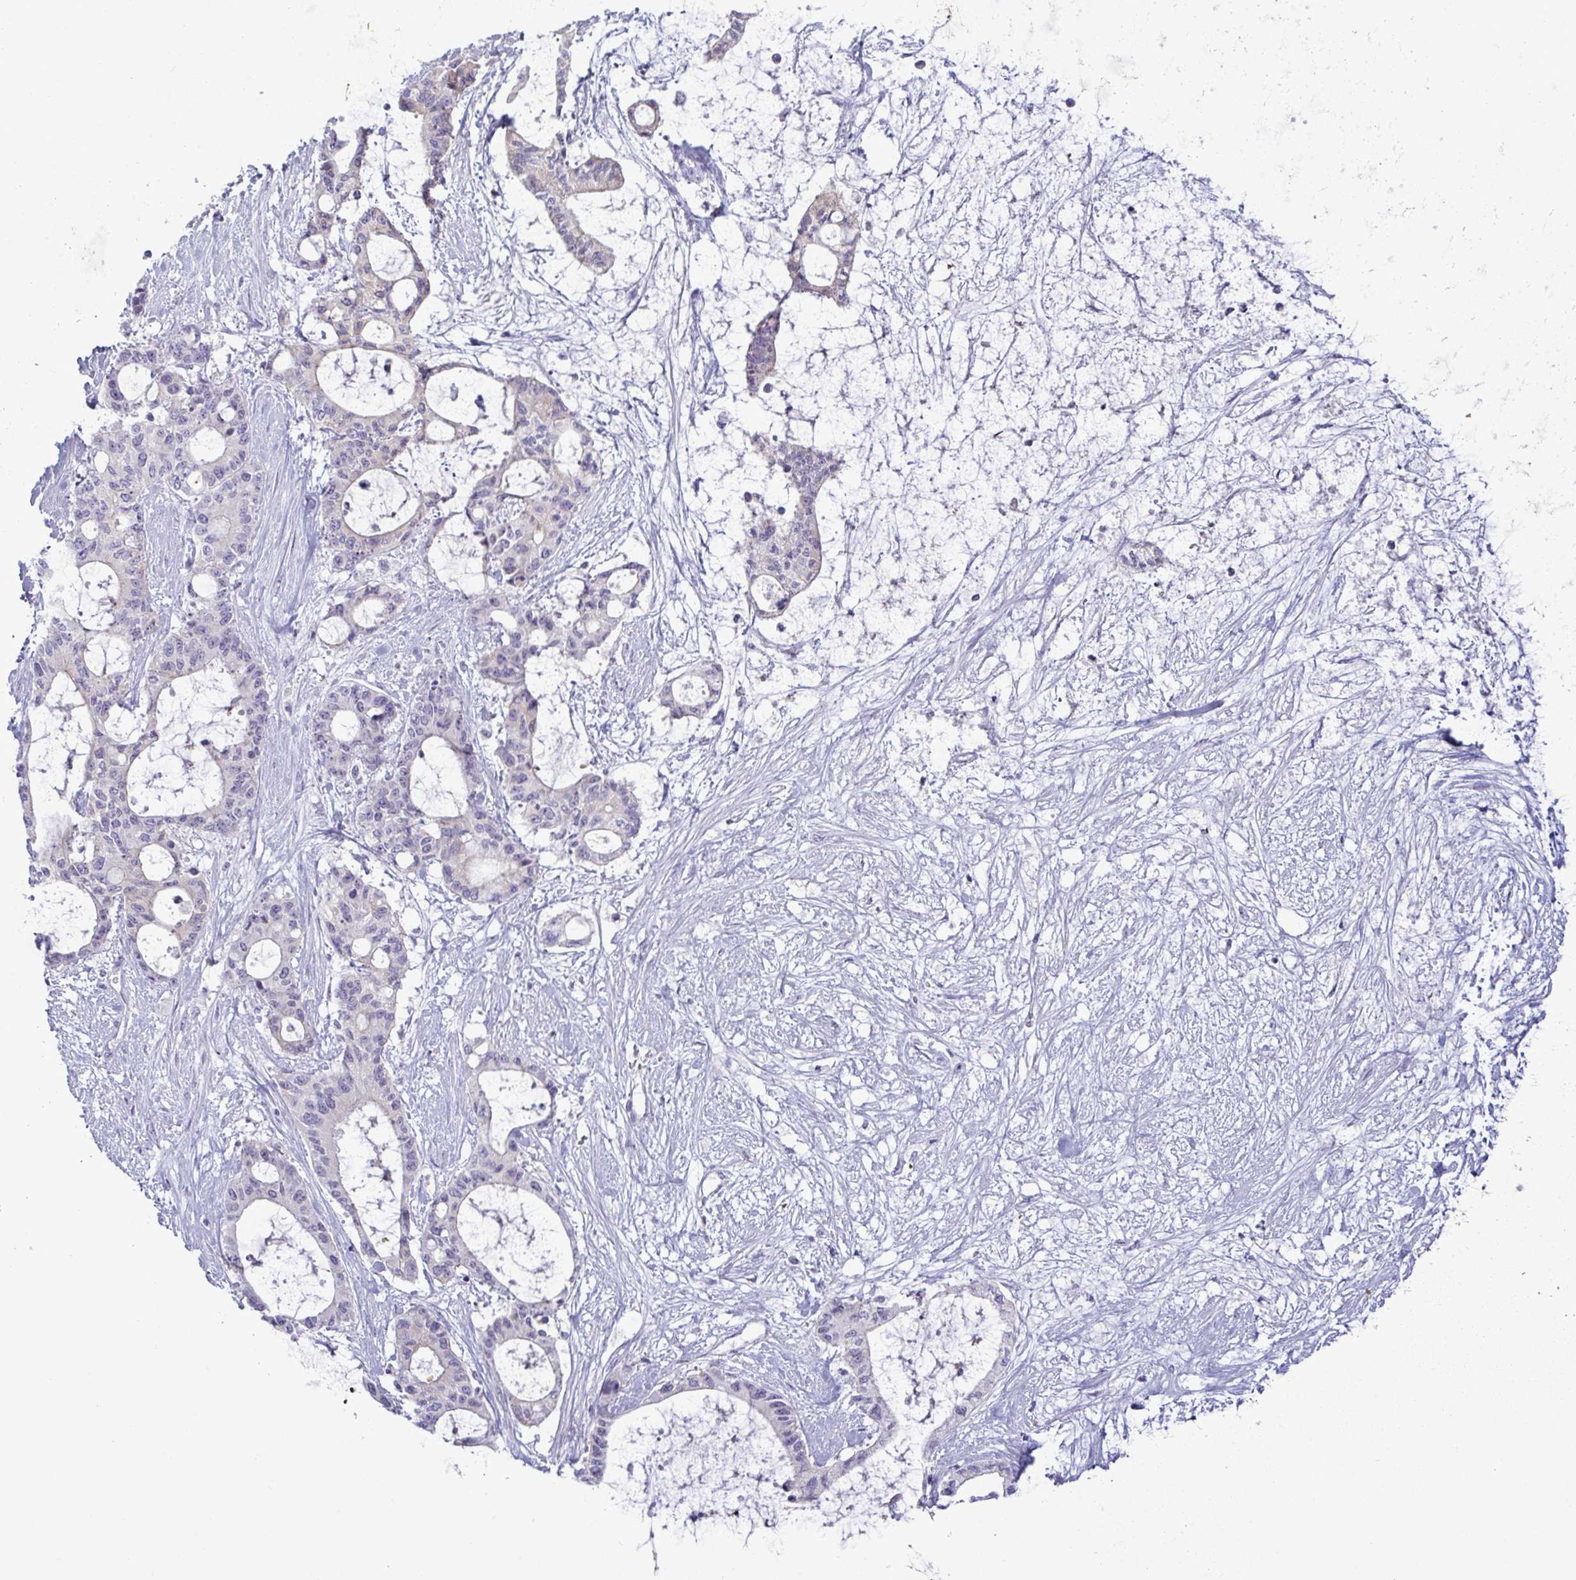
{"staining": {"intensity": "negative", "quantity": "none", "location": "none"}, "tissue": "liver cancer", "cell_type": "Tumor cells", "image_type": "cancer", "snomed": [{"axis": "morphology", "description": "Normal tissue, NOS"}, {"axis": "morphology", "description": "Cholangiocarcinoma"}, {"axis": "topography", "description": "Liver"}, {"axis": "topography", "description": "Peripheral nerve tissue"}], "caption": "High power microscopy histopathology image of an immunohistochemistry (IHC) histopathology image of cholangiocarcinoma (liver), revealing no significant positivity in tumor cells. The staining was performed using DAB (3,3'-diaminobenzidine) to visualize the protein expression in brown, while the nuclei were stained in blue with hematoxylin (Magnification: 20x).", "gene": "TENT5D", "patient": {"sex": "female", "age": 73}}